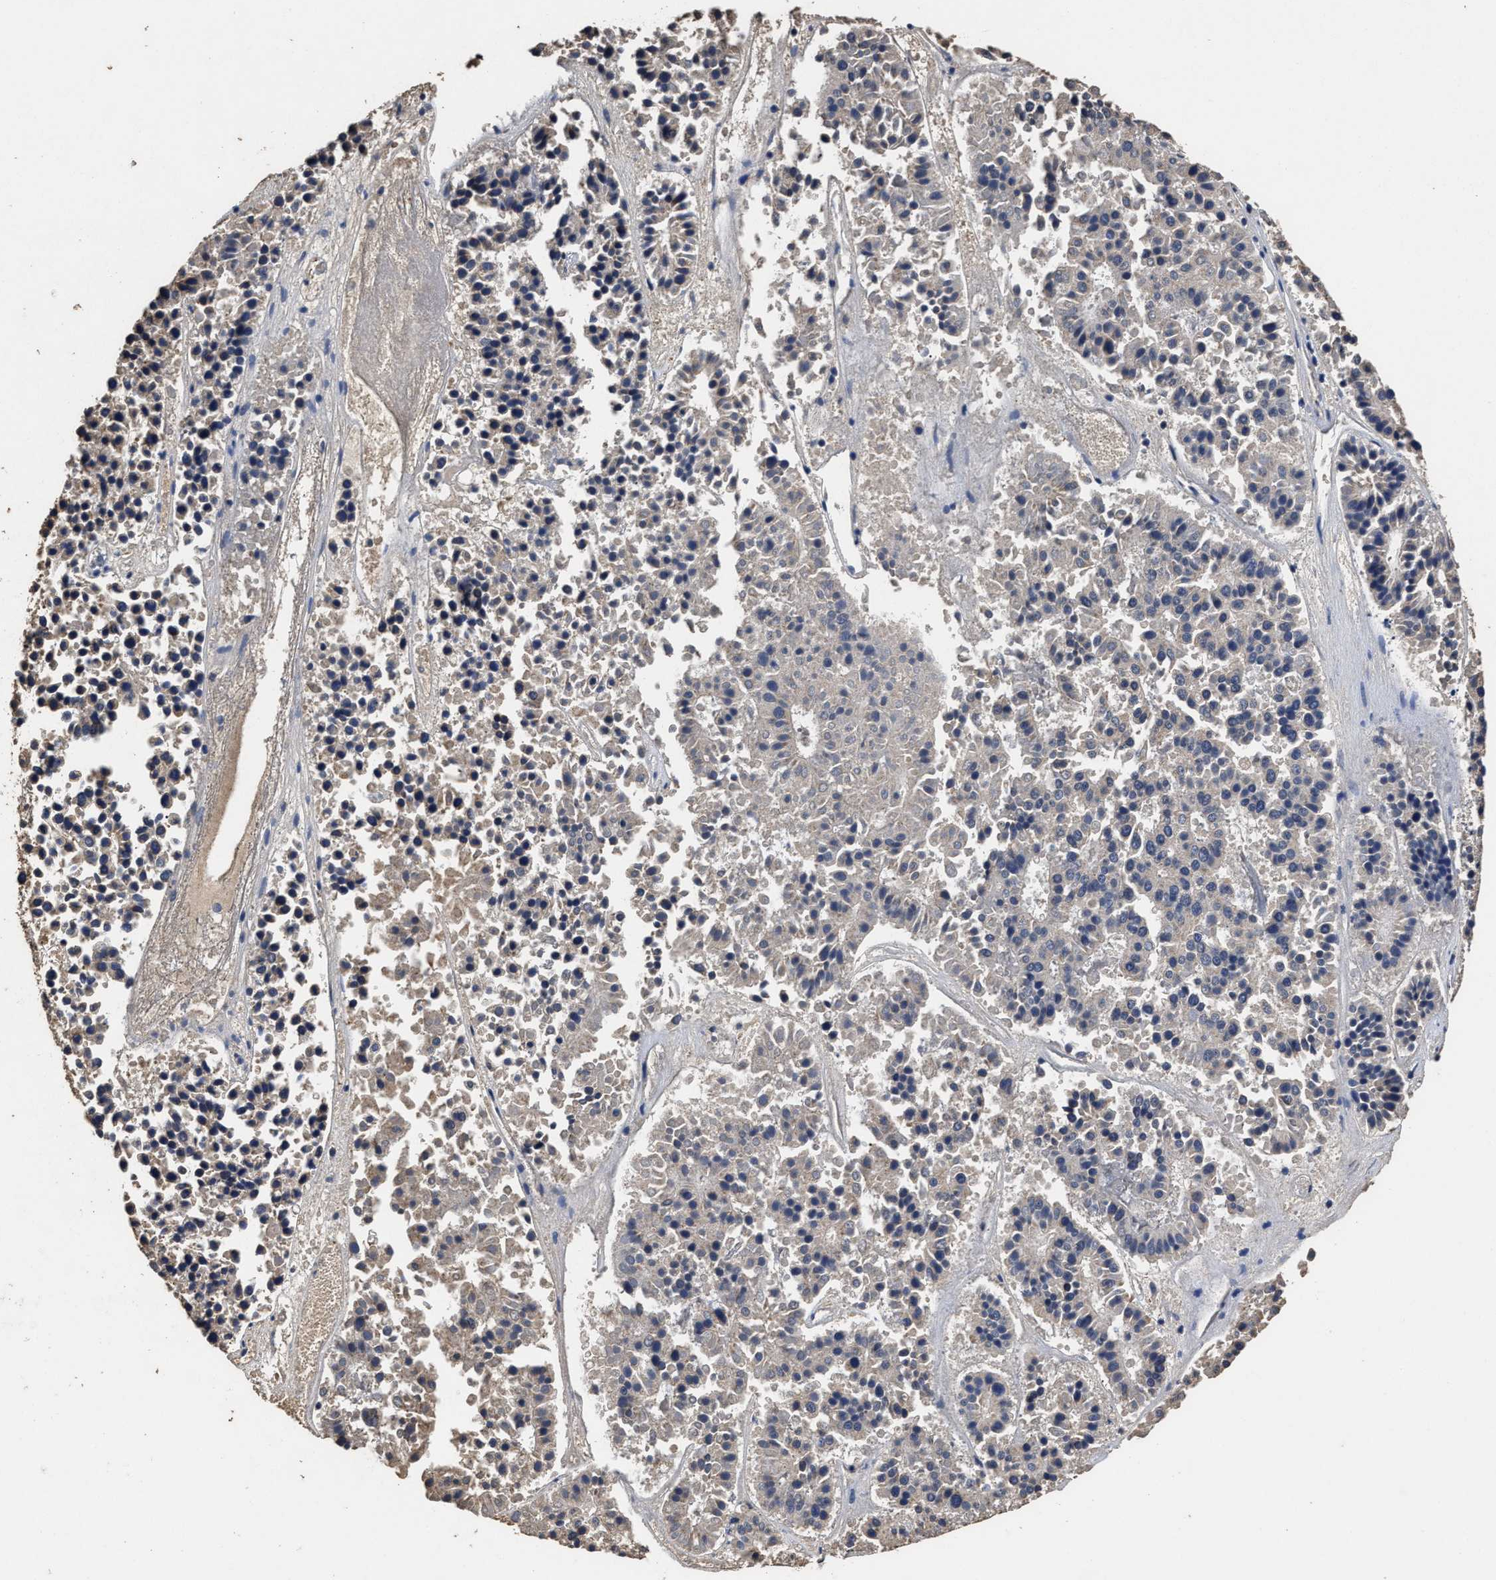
{"staining": {"intensity": "negative", "quantity": "none", "location": "none"}, "tissue": "pancreatic cancer", "cell_type": "Tumor cells", "image_type": "cancer", "snomed": [{"axis": "morphology", "description": "Adenocarcinoma, NOS"}, {"axis": "topography", "description": "Pancreas"}], "caption": "Micrograph shows no protein expression in tumor cells of adenocarcinoma (pancreatic) tissue. Brightfield microscopy of immunohistochemistry (IHC) stained with DAB (brown) and hematoxylin (blue), captured at high magnification.", "gene": "PPM1K", "patient": {"sex": "male", "age": 50}}